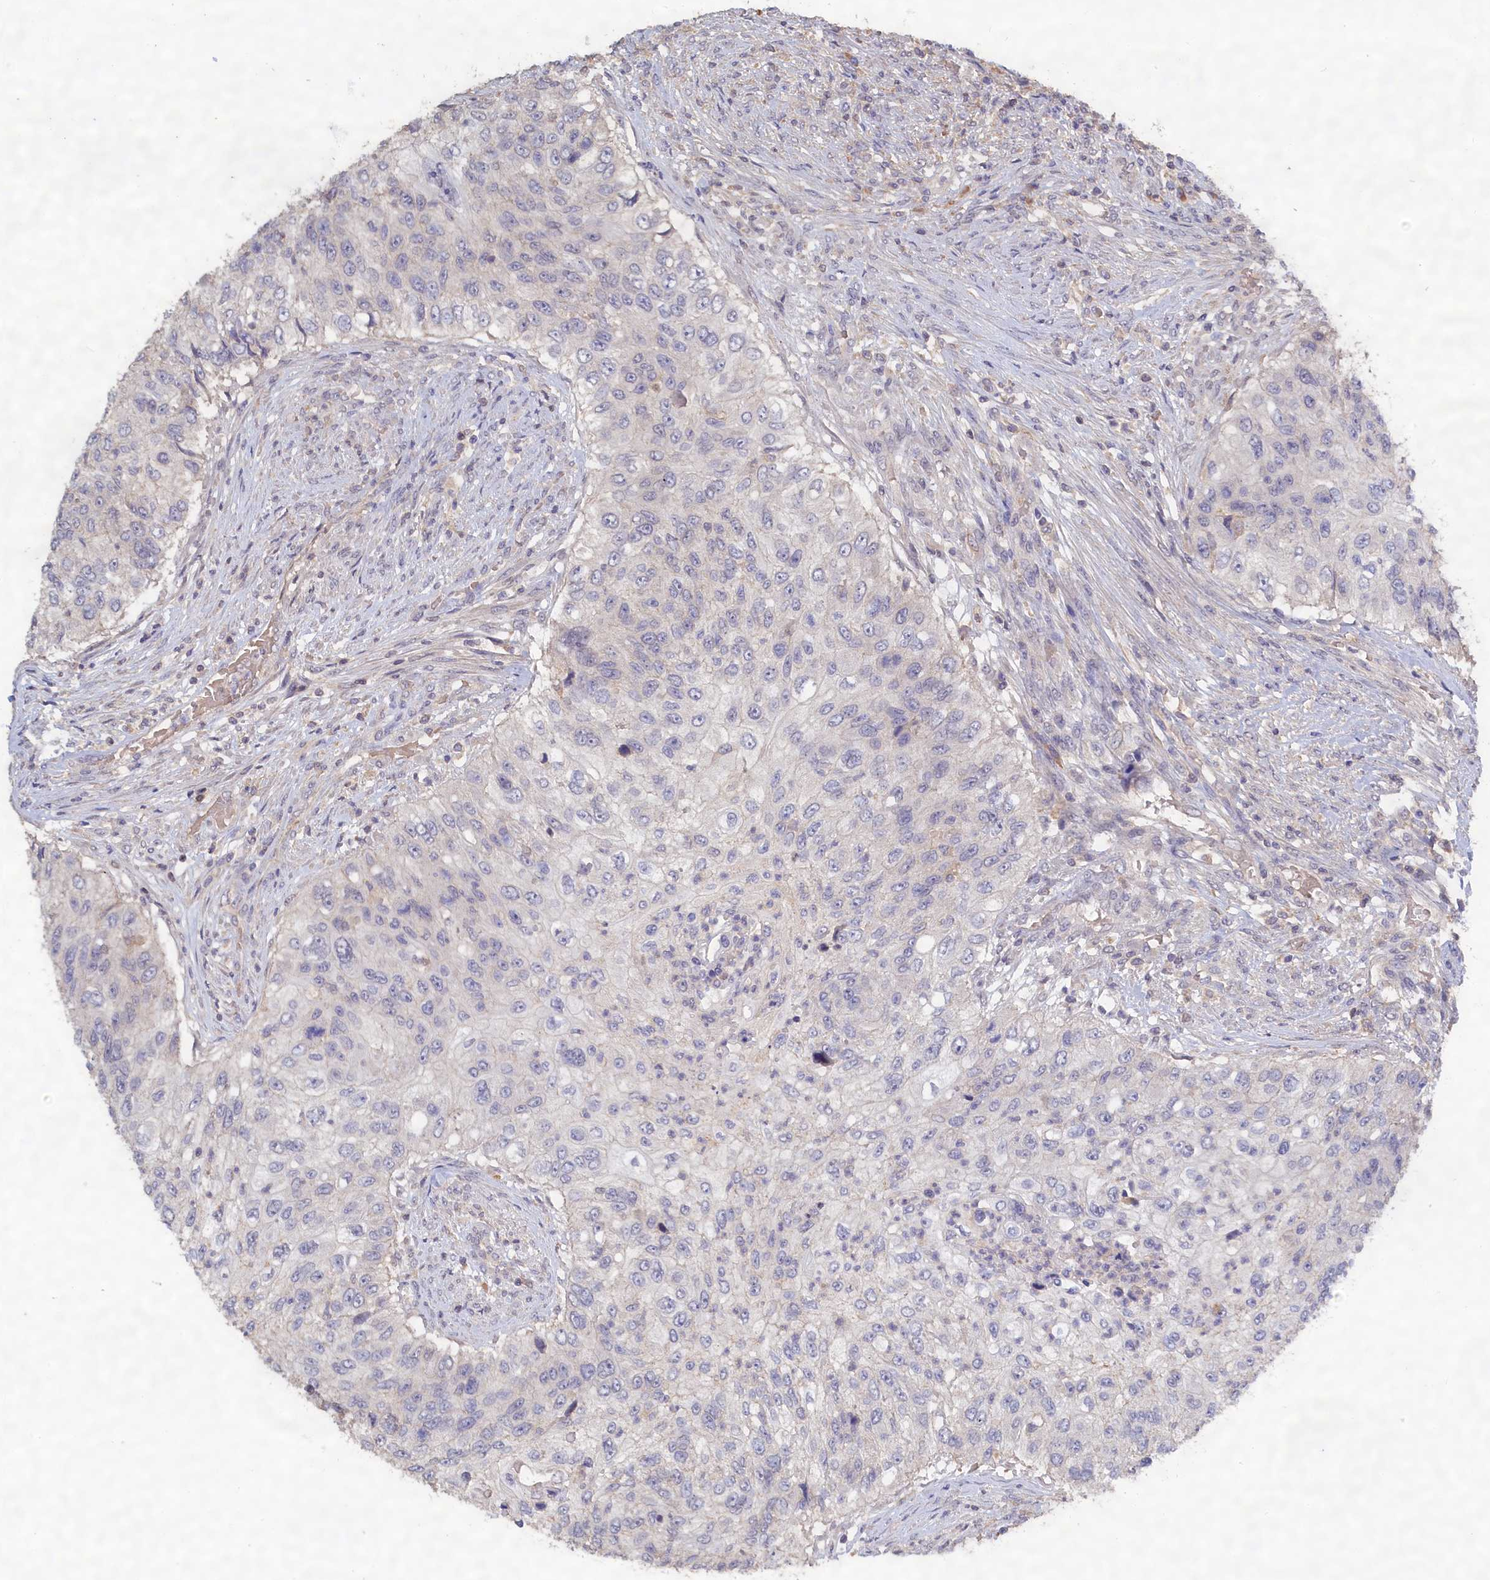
{"staining": {"intensity": "negative", "quantity": "none", "location": "none"}, "tissue": "urothelial cancer", "cell_type": "Tumor cells", "image_type": "cancer", "snomed": [{"axis": "morphology", "description": "Urothelial carcinoma, High grade"}, {"axis": "topography", "description": "Urinary bladder"}], "caption": "There is no significant expression in tumor cells of high-grade urothelial carcinoma.", "gene": "CELF5", "patient": {"sex": "female", "age": 60}}